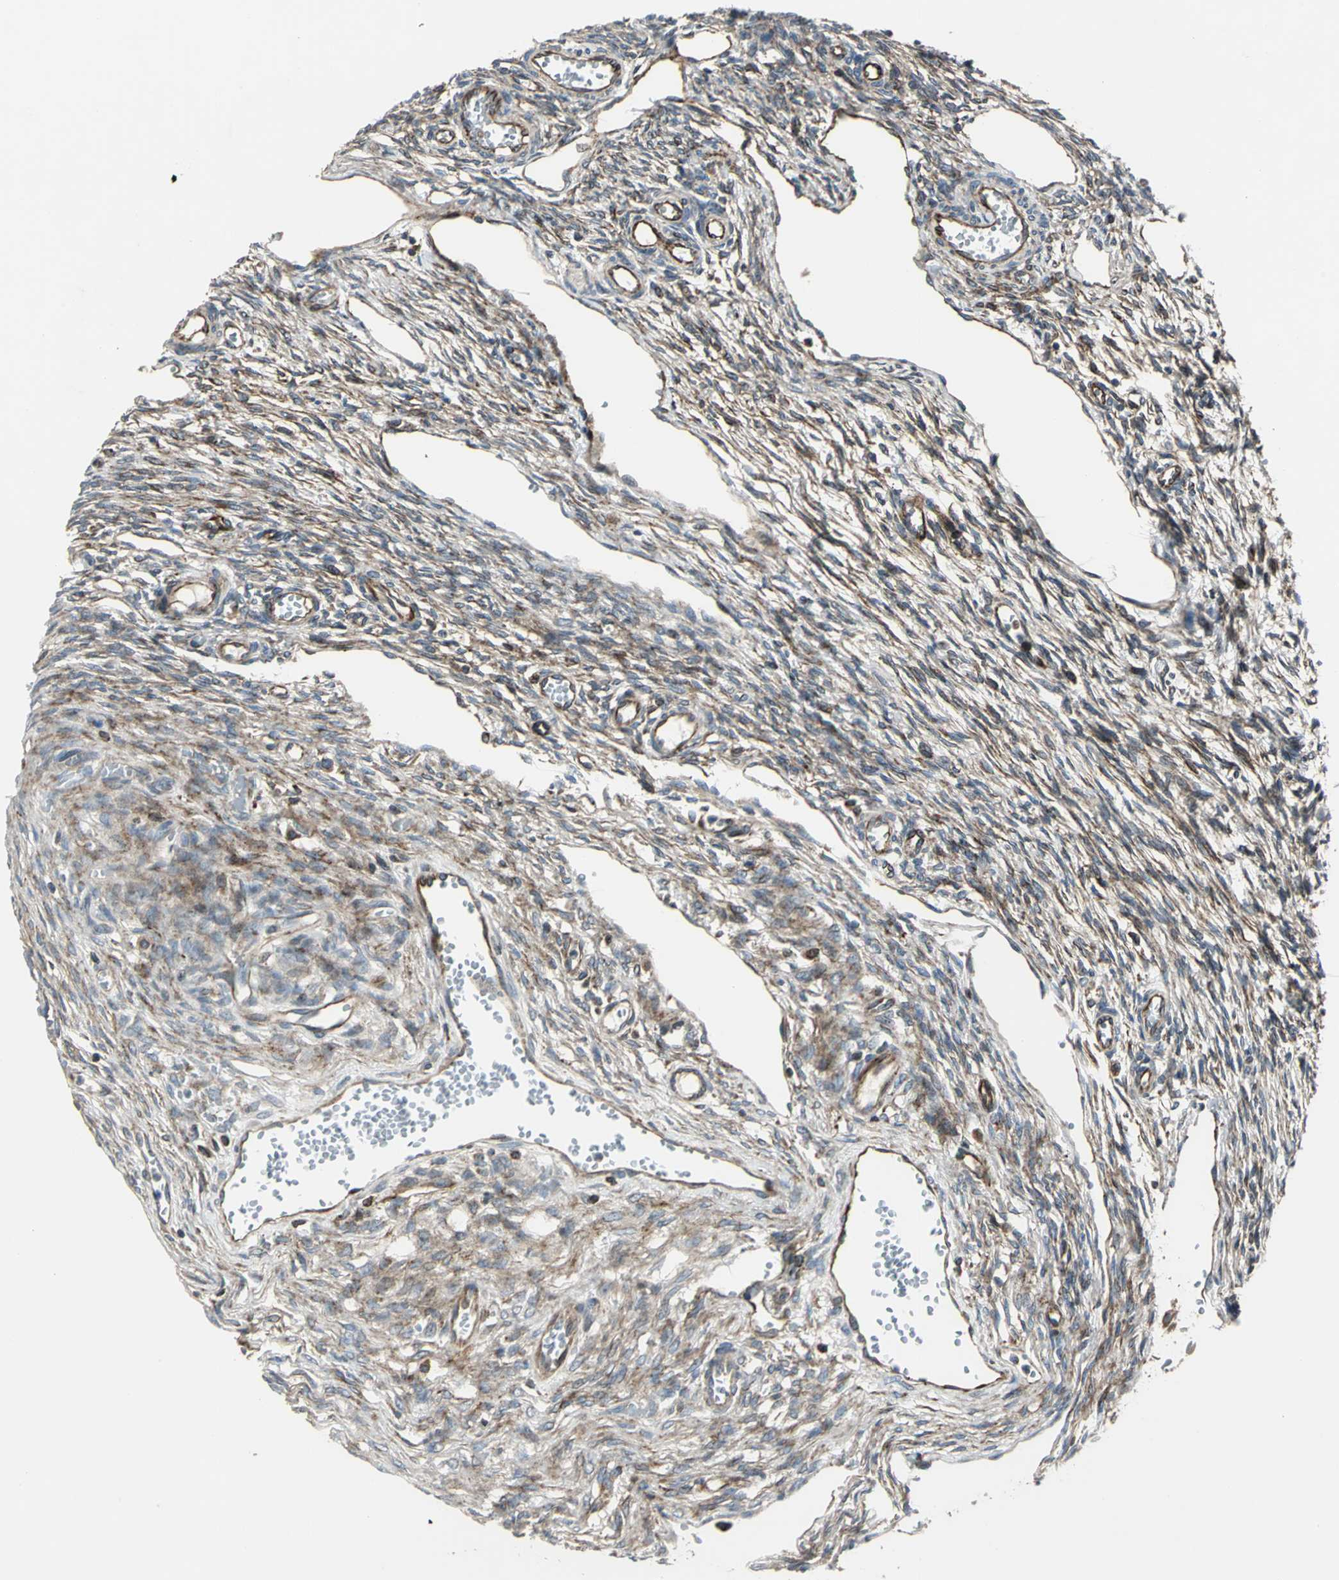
{"staining": {"intensity": "moderate", "quantity": "25%-75%", "location": "cytoplasmic/membranous"}, "tissue": "ovary", "cell_type": "Ovarian stroma cells", "image_type": "normal", "snomed": [{"axis": "morphology", "description": "Normal tissue, NOS"}, {"axis": "topography", "description": "Ovary"}], "caption": "Protein positivity by IHC demonstrates moderate cytoplasmic/membranous expression in approximately 25%-75% of ovarian stroma cells in benign ovary.", "gene": "HTATIP2", "patient": {"sex": "female", "age": 33}}